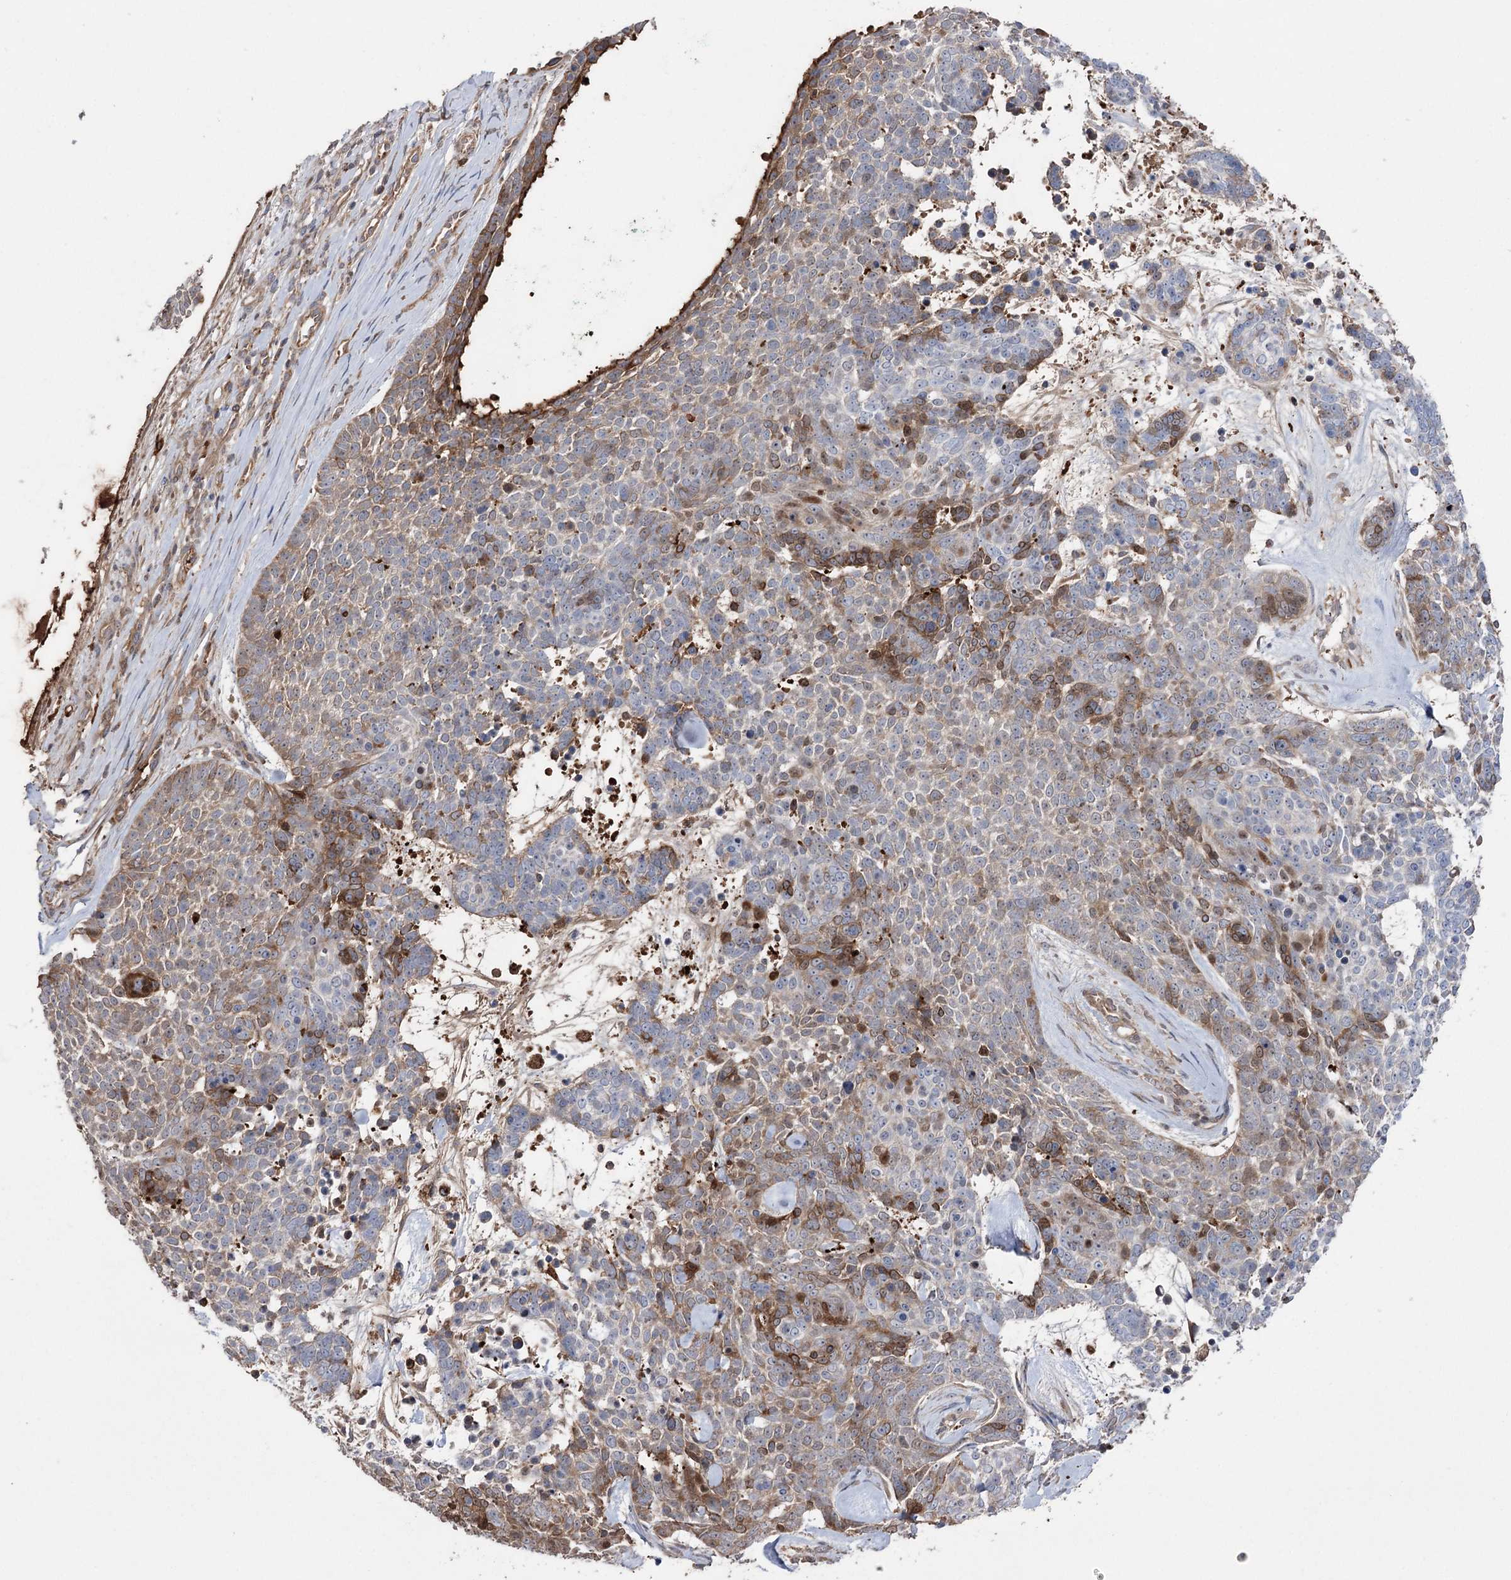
{"staining": {"intensity": "moderate", "quantity": "<25%", "location": "cytoplasmic/membranous"}, "tissue": "skin cancer", "cell_type": "Tumor cells", "image_type": "cancer", "snomed": [{"axis": "morphology", "description": "Basal cell carcinoma"}, {"axis": "topography", "description": "Skin"}], "caption": "Skin basal cell carcinoma stained with a protein marker reveals moderate staining in tumor cells.", "gene": "OTUD1", "patient": {"sex": "female", "age": 81}}